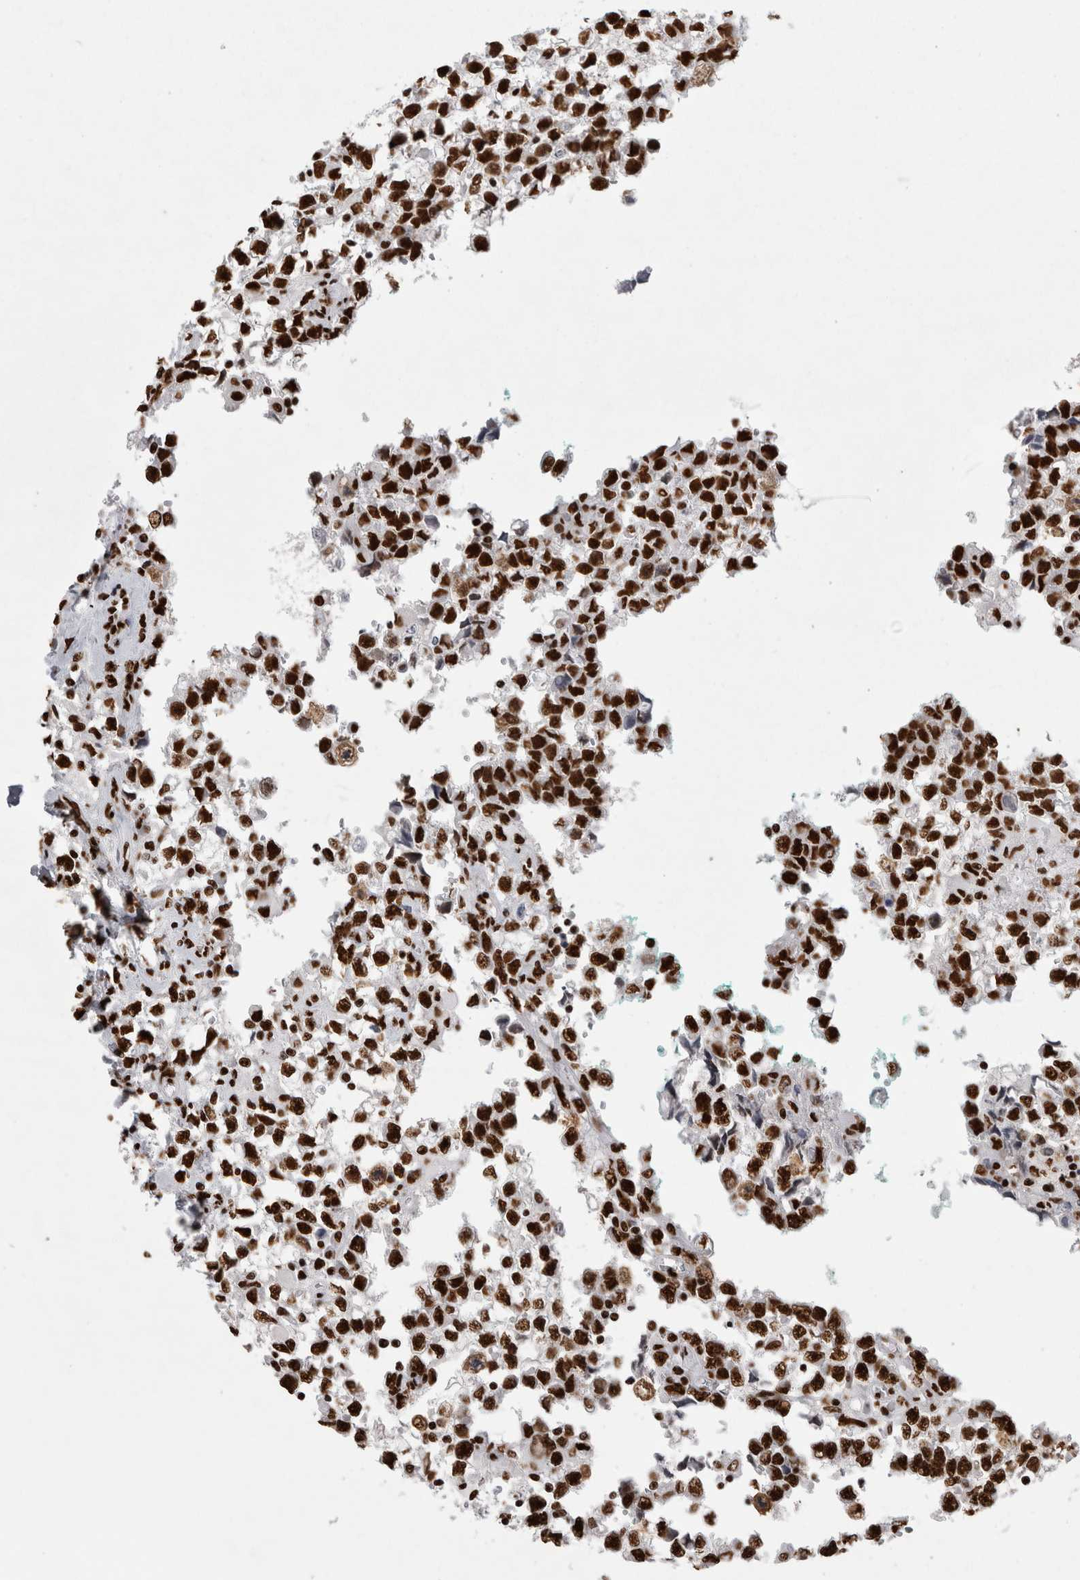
{"staining": {"intensity": "strong", "quantity": ">75%", "location": "nuclear"}, "tissue": "testis cancer", "cell_type": "Tumor cells", "image_type": "cancer", "snomed": [{"axis": "morphology", "description": "Seminoma, NOS"}, {"axis": "morphology", "description": "Carcinoma, Embryonal, NOS"}, {"axis": "topography", "description": "Testis"}], "caption": "This is a histology image of immunohistochemistry (IHC) staining of embryonal carcinoma (testis), which shows strong staining in the nuclear of tumor cells.", "gene": "ALPK3", "patient": {"sex": "male", "age": 51}}